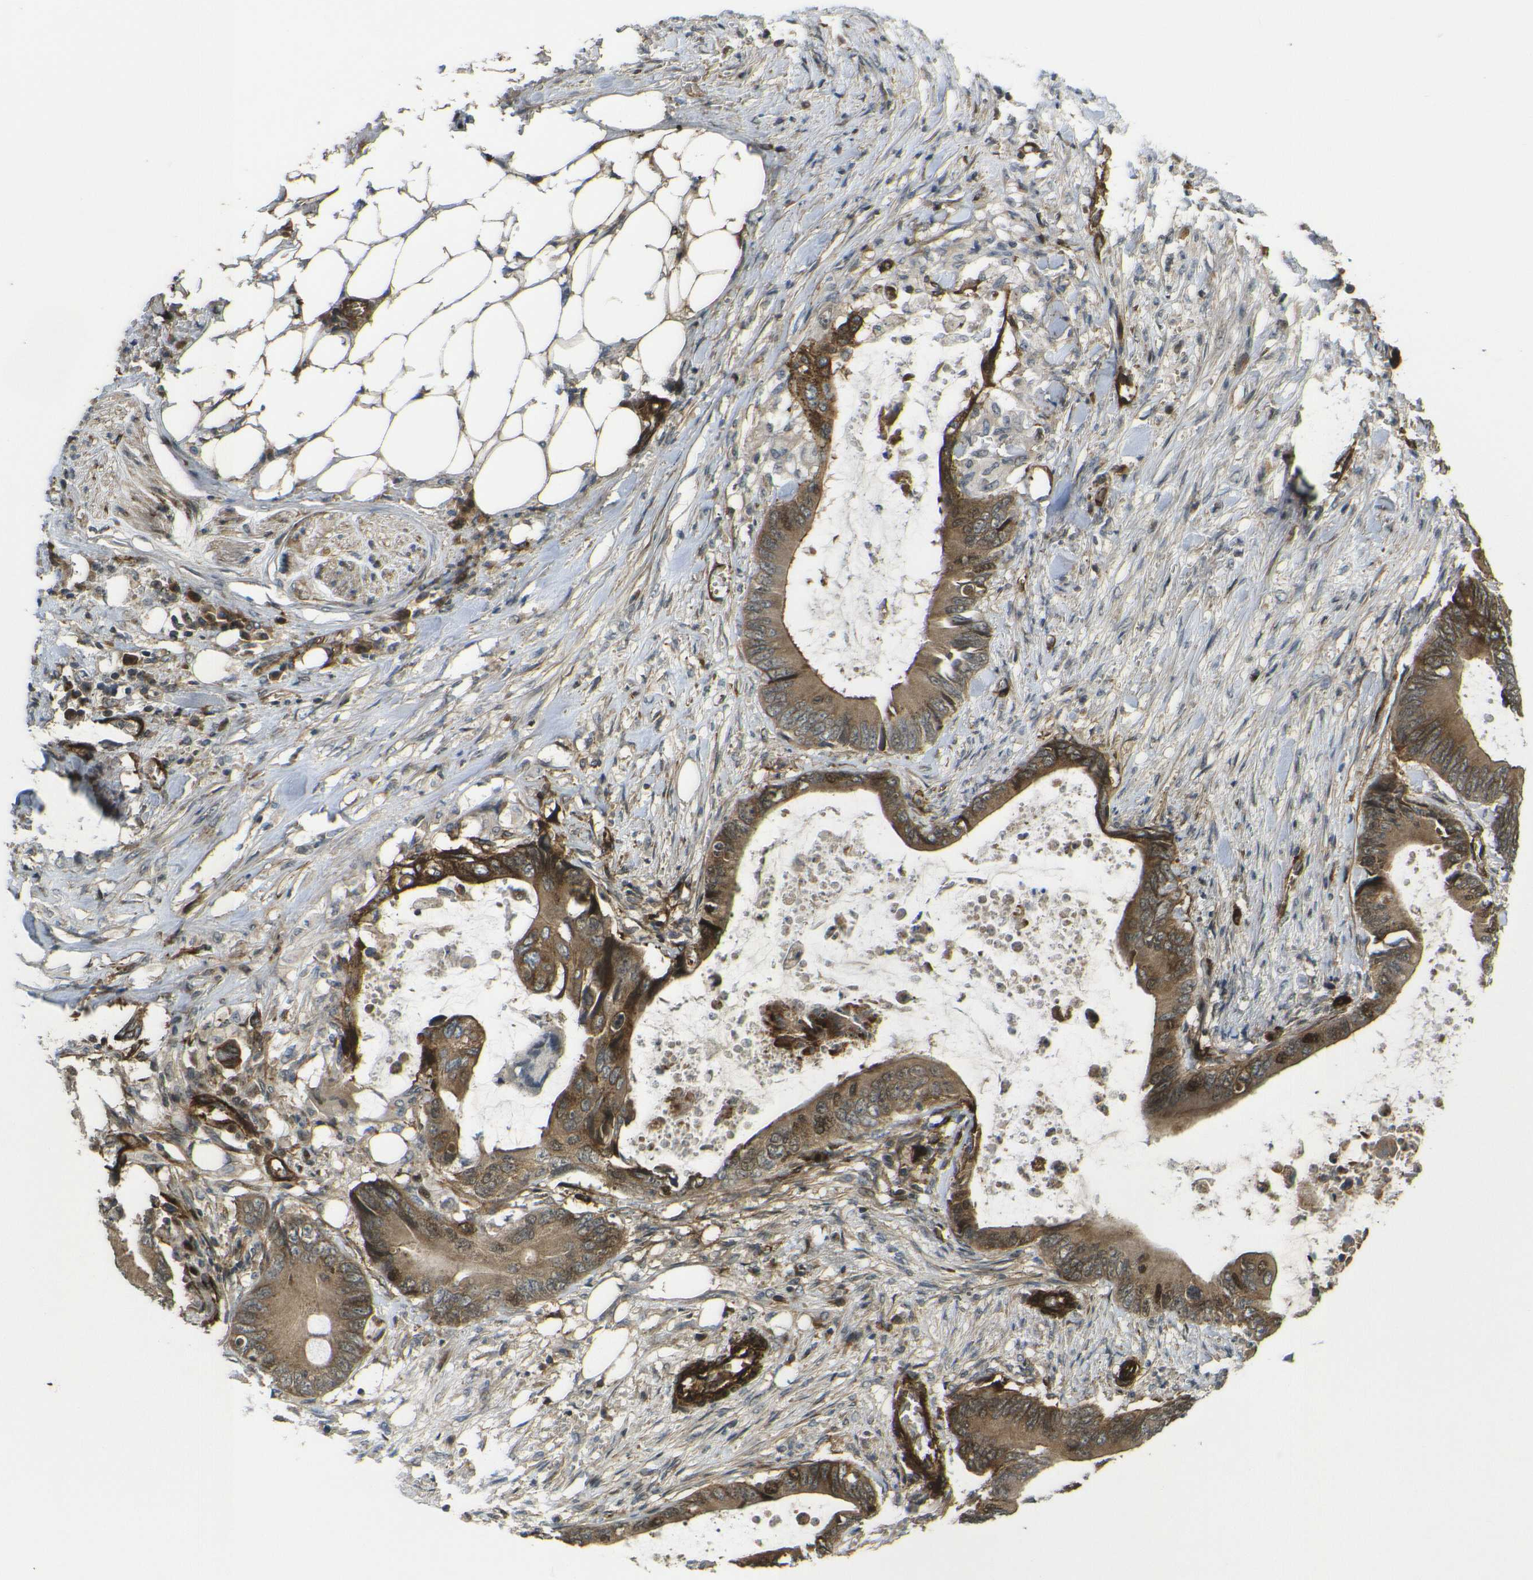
{"staining": {"intensity": "moderate", "quantity": ">75%", "location": "cytoplasmic/membranous,nuclear"}, "tissue": "colorectal cancer", "cell_type": "Tumor cells", "image_type": "cancer", "snomed": [{"axis": "morphology", "description": "Normal tissue, NOS"}, {"axis": "morphology", "description": "Adenocarcinoma, NOS"}, {"axis": "topography", "description": "Rectum"}, {"axis": "topography", "description": "Peripheral nerve tissue"}], "caption": "There is medium levels of moderate cytoplasmic/membranous and nuclear expression in tumor cells of colorectal adenocarcinoma, as demonstrated by immunohistochemical staining (brown color).", "gene": "ECE1", "patient": {"sex": "female", "age": 77}}